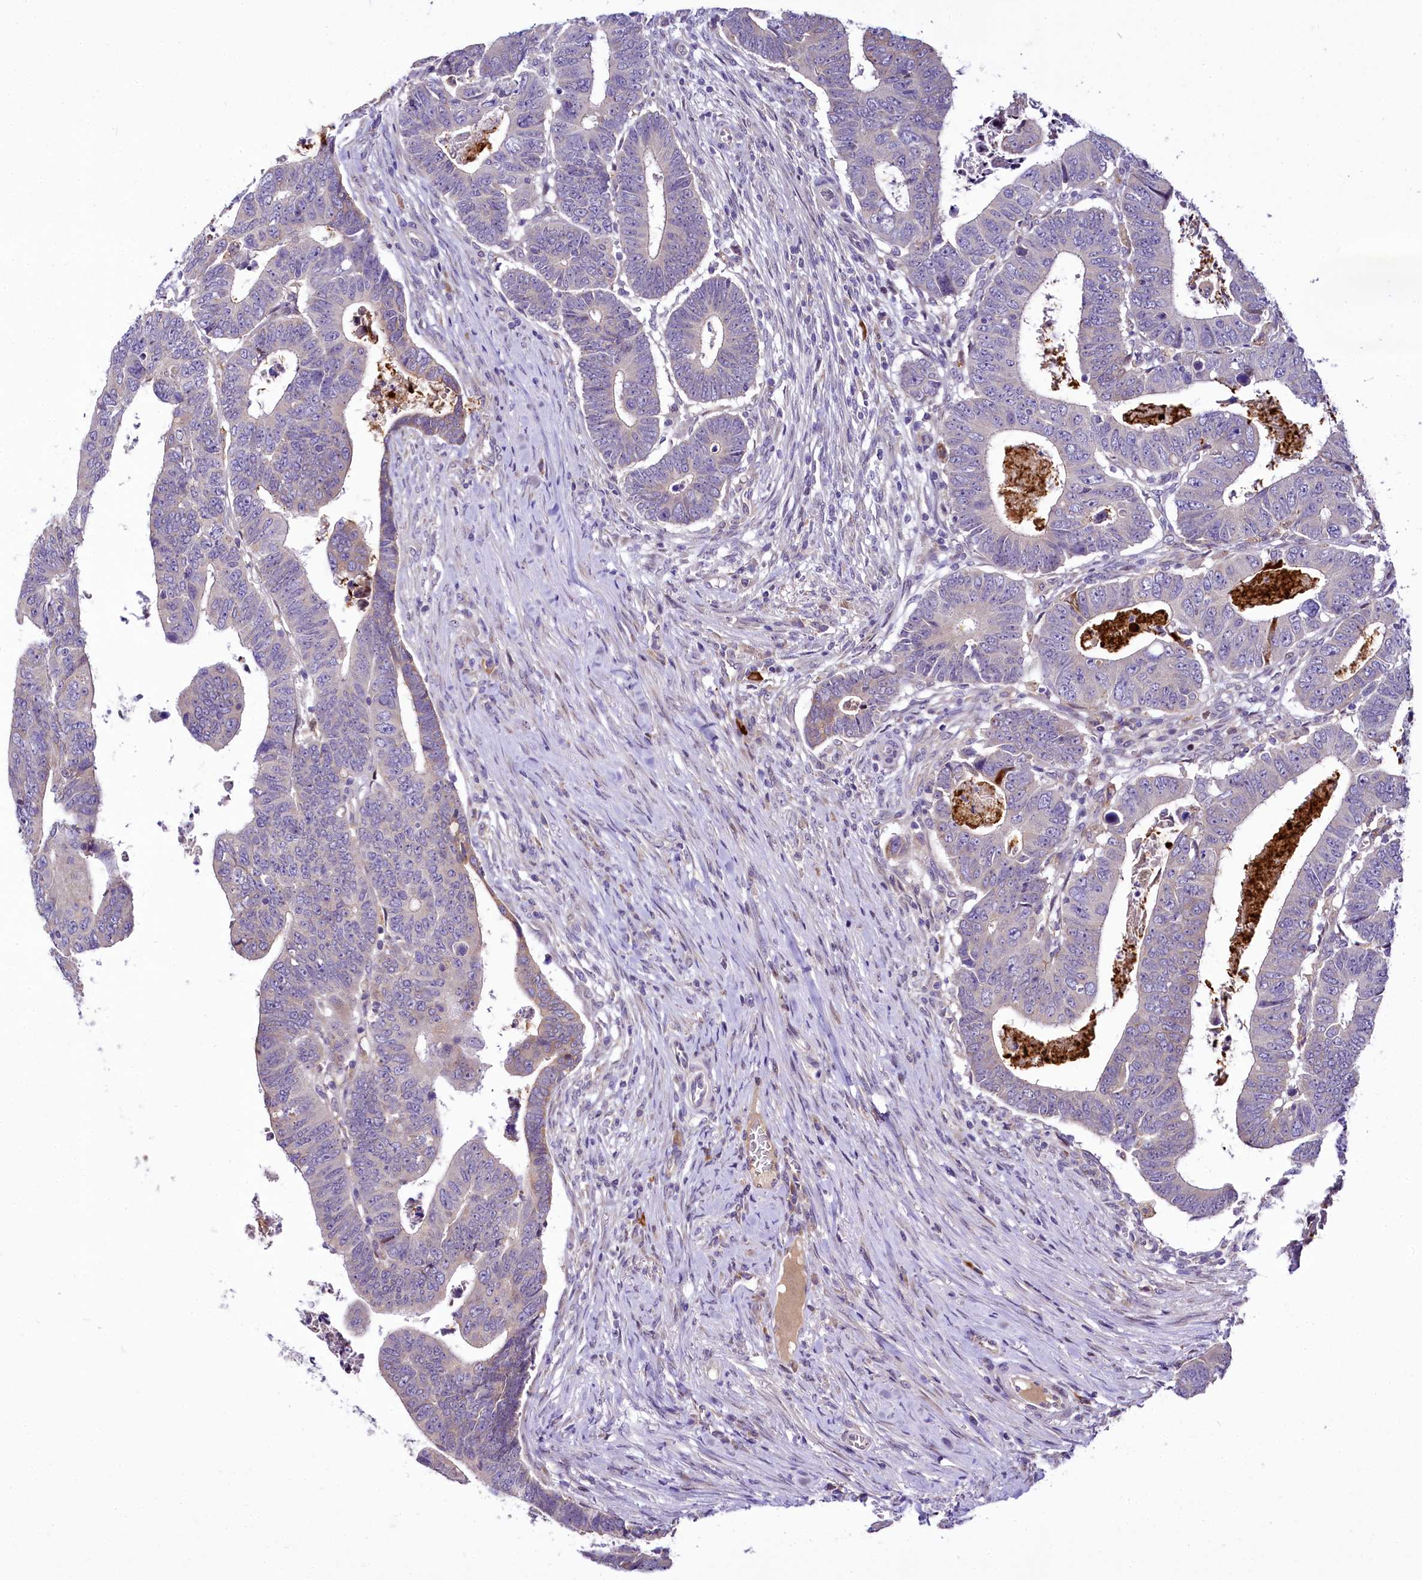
{"staining": {"intensity": "negative", "quantity": "none", "location": "none"}, "tissue": "colorectal cancer", "cell_type": "Tumor cells", "image_type": "cancer", "snomed": [{"axis": "morphology", "description": "Normal tissue, NOS"}, {"axis": "morphology", "description": "Adenocarcinoma, NOS"}, {"axis": "topography", "description": "Rectum"}], "caption": "Immunohistochemistry (IHC) micrograph of neoplastic tissue: human colorectal adenocarcinoma stained with DAB (3,3'-diaminobenzidine) displays no significant protein expression in tumor cells. (IHC, brightfield microscopy, high magnification).", "gene": "ZC3H12C", "patient": {"sex": "female", "age": 65}}